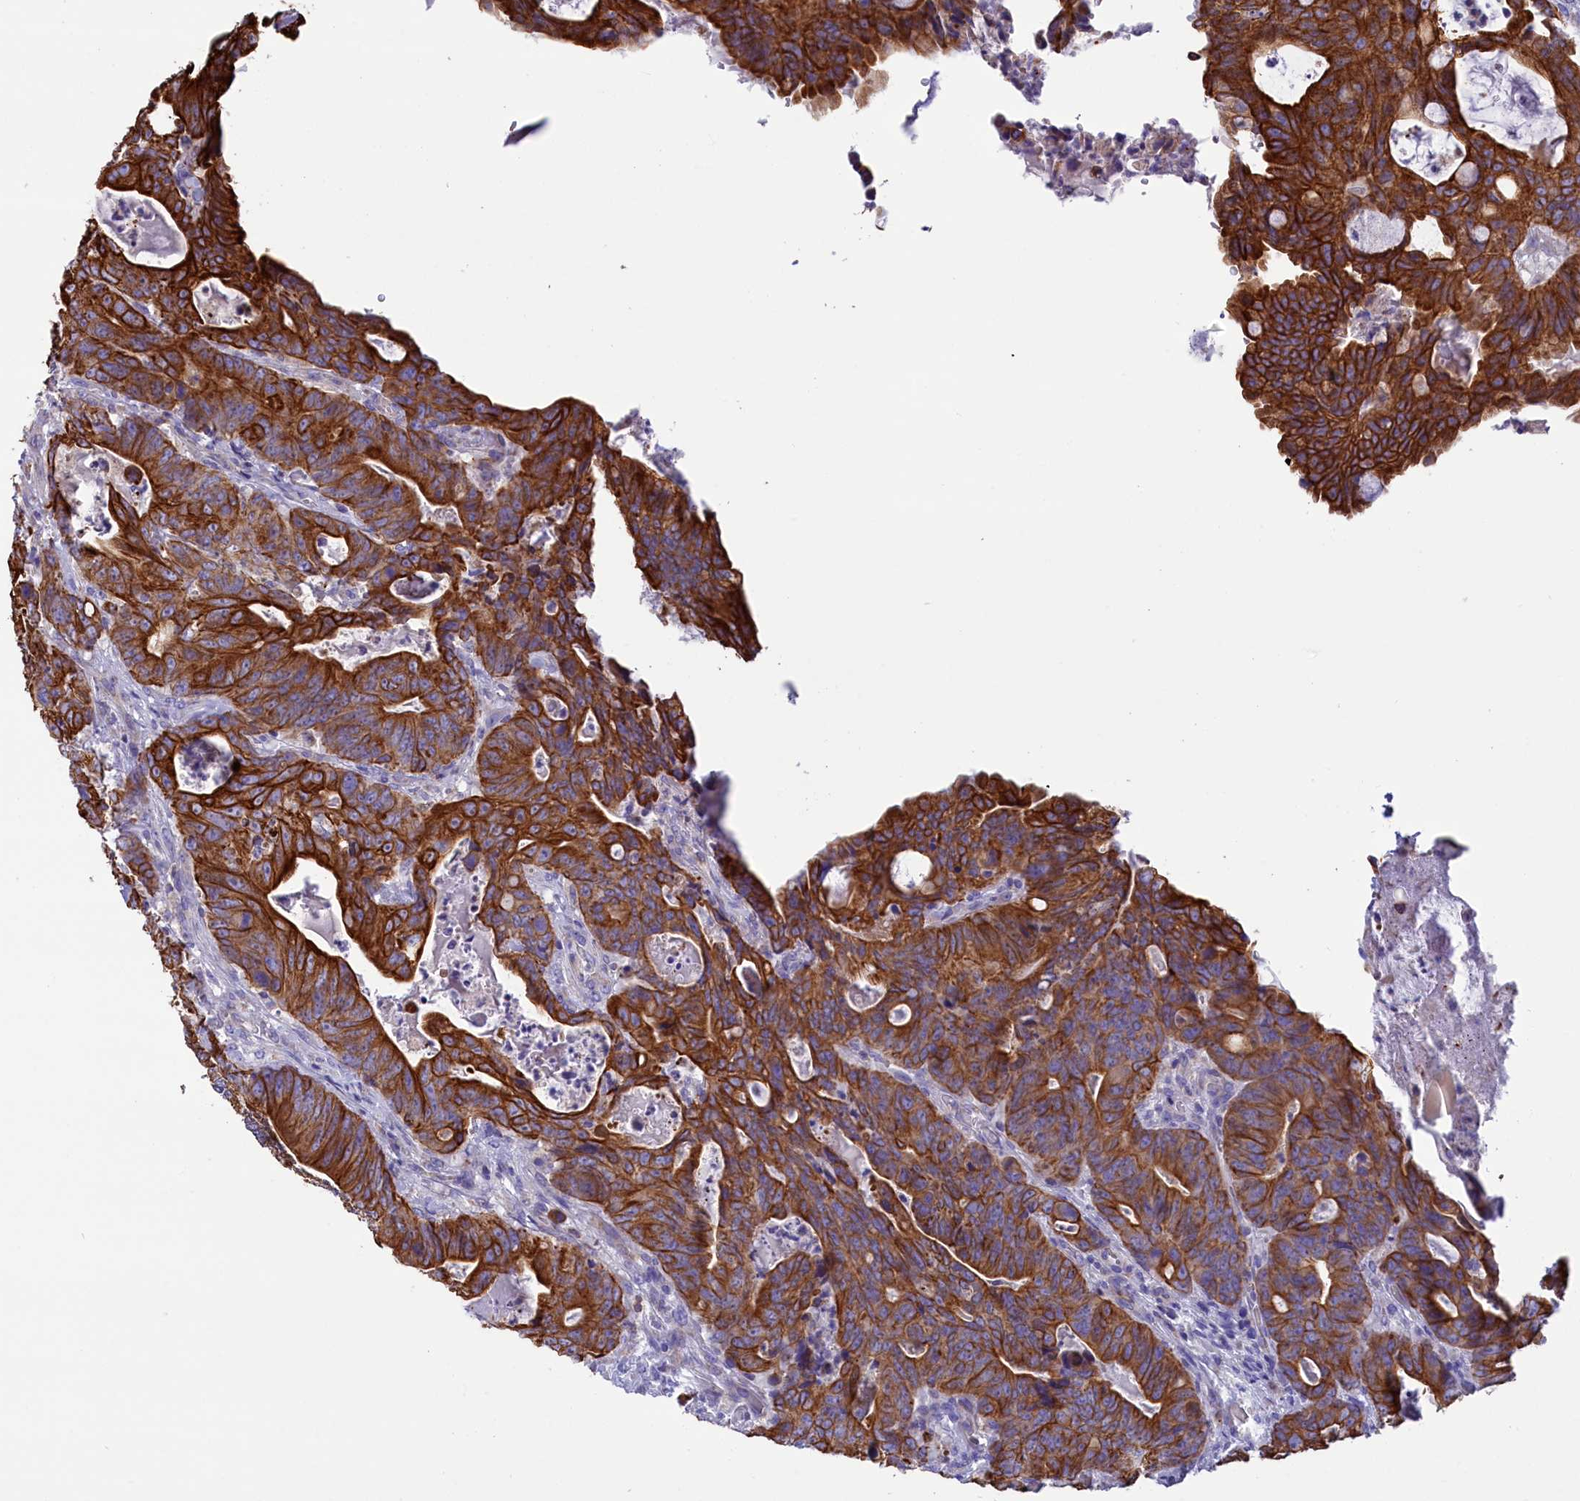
{"staining": {"intensity": "strong", "quantity": ">75%", "location": "cytoplasmic/membranous"}, "tissue": "colorectal cancer", "cell_type": "Tumor cells", "image_type": "cancer", "snomed": [{"axis": "morphology", "description": "Adenocarcinoma, NOS"}, {"axis": "topography", "description": "Colon"}], "caption": "Strong cytoplasmic/membranous staining is seen in about >75% of tumor cells in colorectal adenocarcinoma.", "gene": "GATB", "patient": {"sex": "female", "age": 82}}